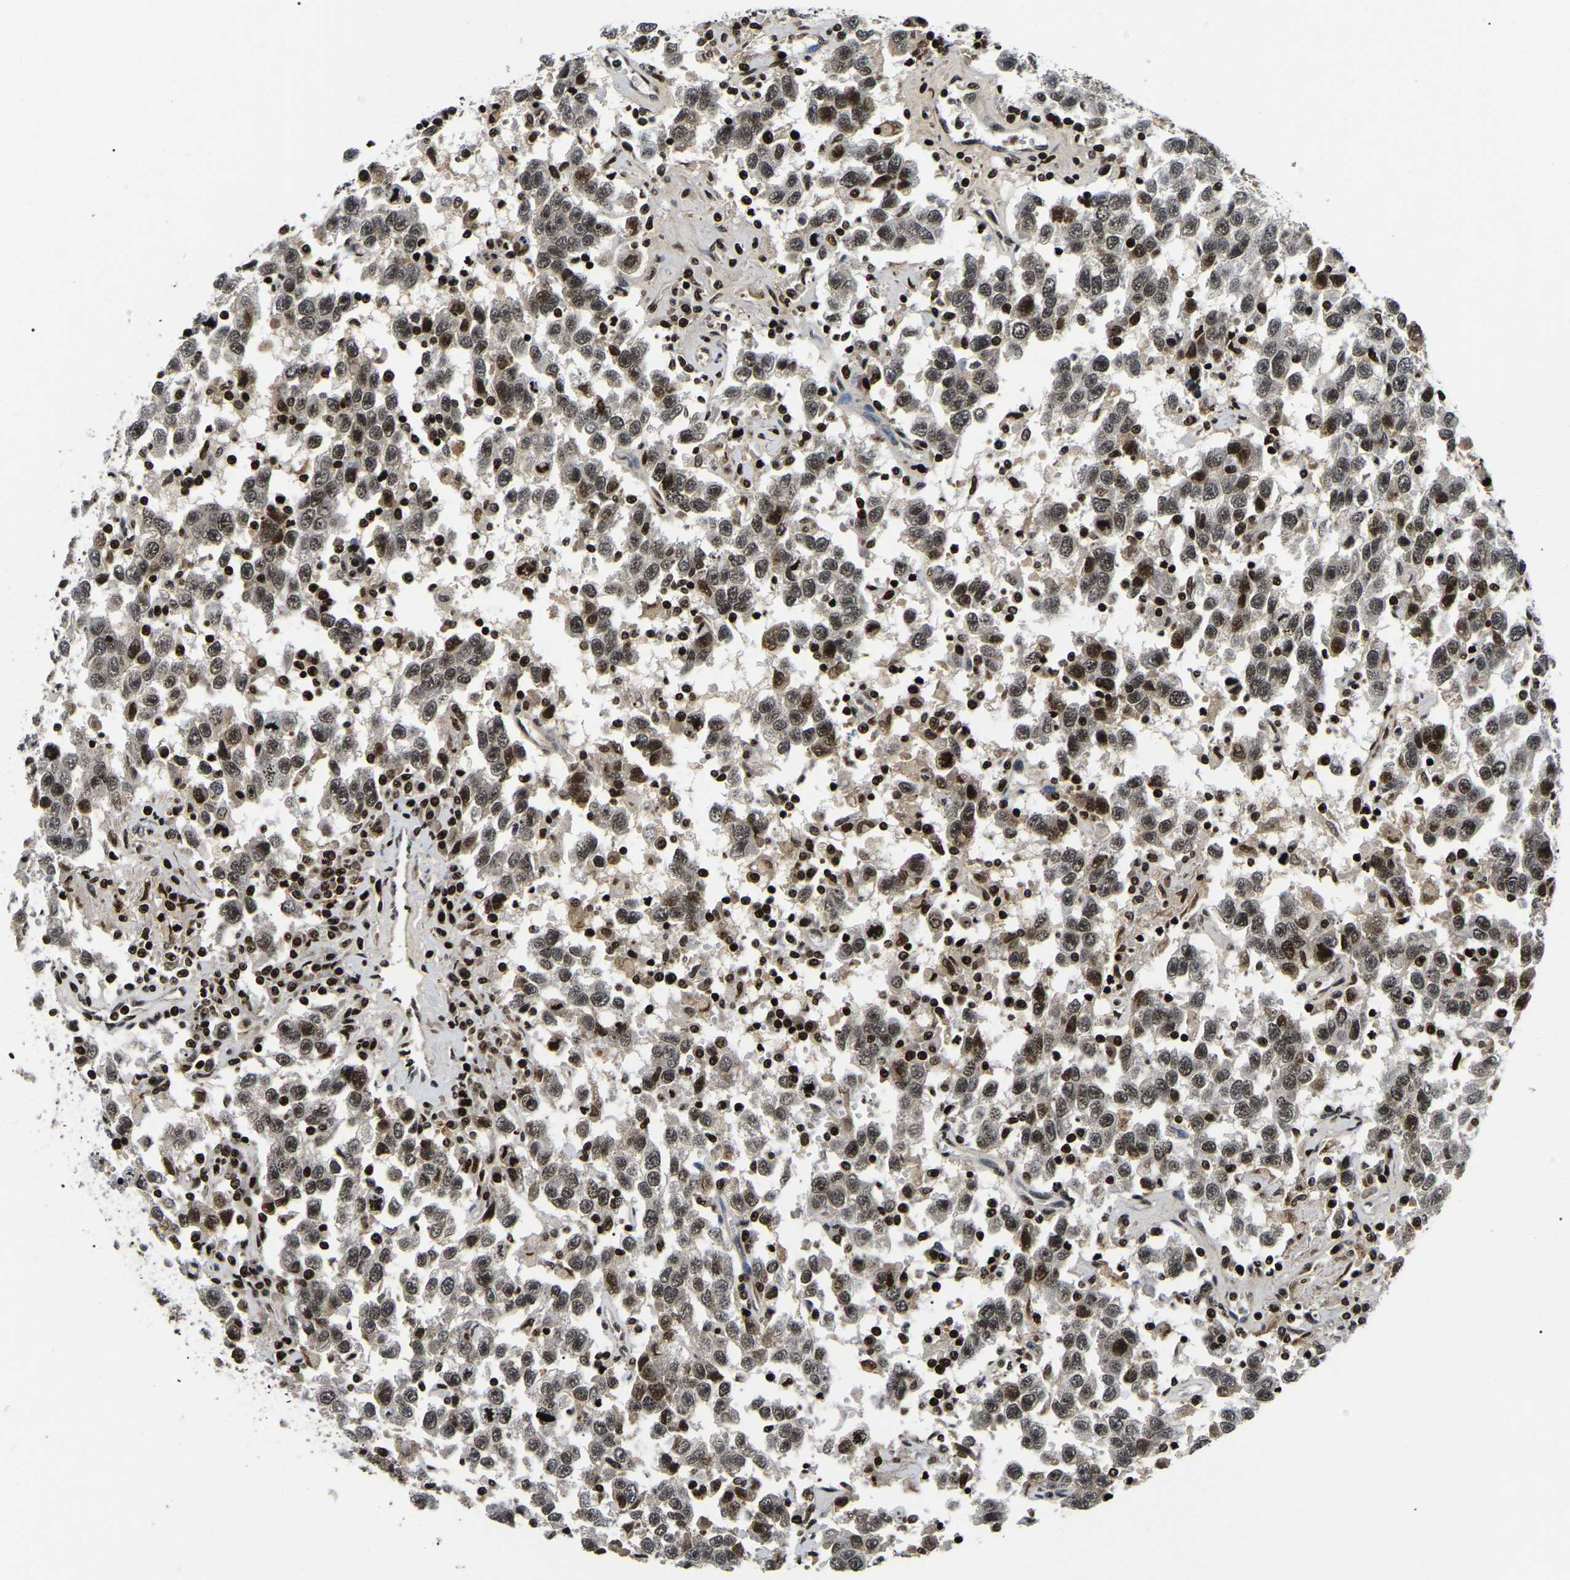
{"staining": {"intensity": "moderate", "quantity": ">75%", "location": "nuclear"}, "tissue": "testis cancer", "cell_type": "Tumor cells", "image_type": "cancer", "snomed": [{"axis": "morphology", "description": "Seminoma, NOS"}, {"axis": "topography", "description": "Testis"}], "caption": "An immunohistochemistry micrograph of tumor tissue is shown. Protein staining in brown highlights moderate nuclear positivity in testis cancer within tumor cells.", "gene": "LRRC61", "patient": {"sex": "male", "age": 41}}